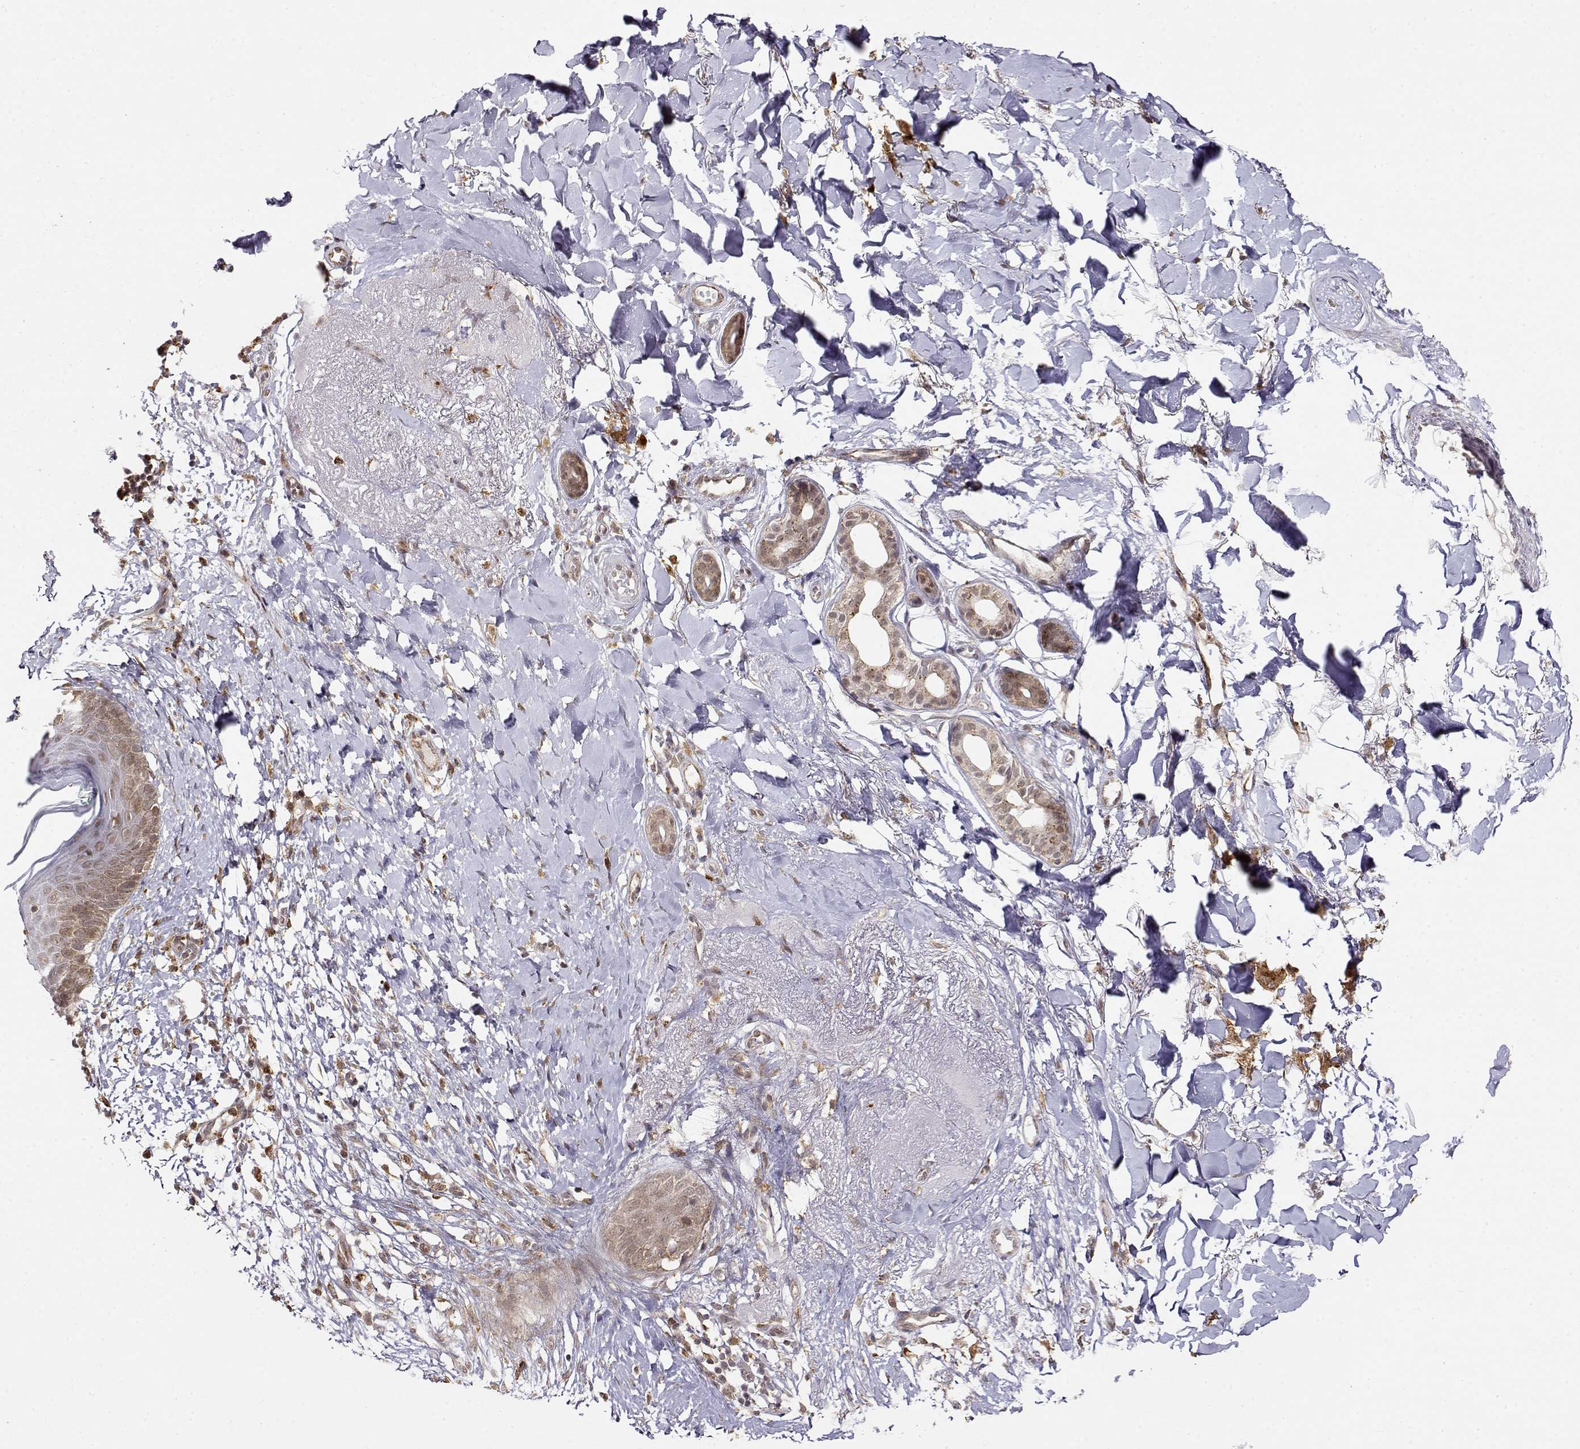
{"staining": {"intensity": "weak", "quantity": ">75%", "location": "cytoplasmic/membranous,nuclear"}, "tissue": "skin cancer", "cell_type": "Tumor cells", "image_type": "cancer", "snomed": [{"axis": "morphology", "description": "Normal tissue, NOS"}, {"axis": "morphology", "description": "Basal cell carcinoma"}, {"axis": "topography", "description": "Skin"}], "caption": "The histopathology image shows a brown stain indicating the presence of a protein in the cytoplasmic/membranous and nuclear of tumor cells in skin basal cell carcinoma.", "gene": "RNF13", "patient": {"sex": "male", "age": 84}}